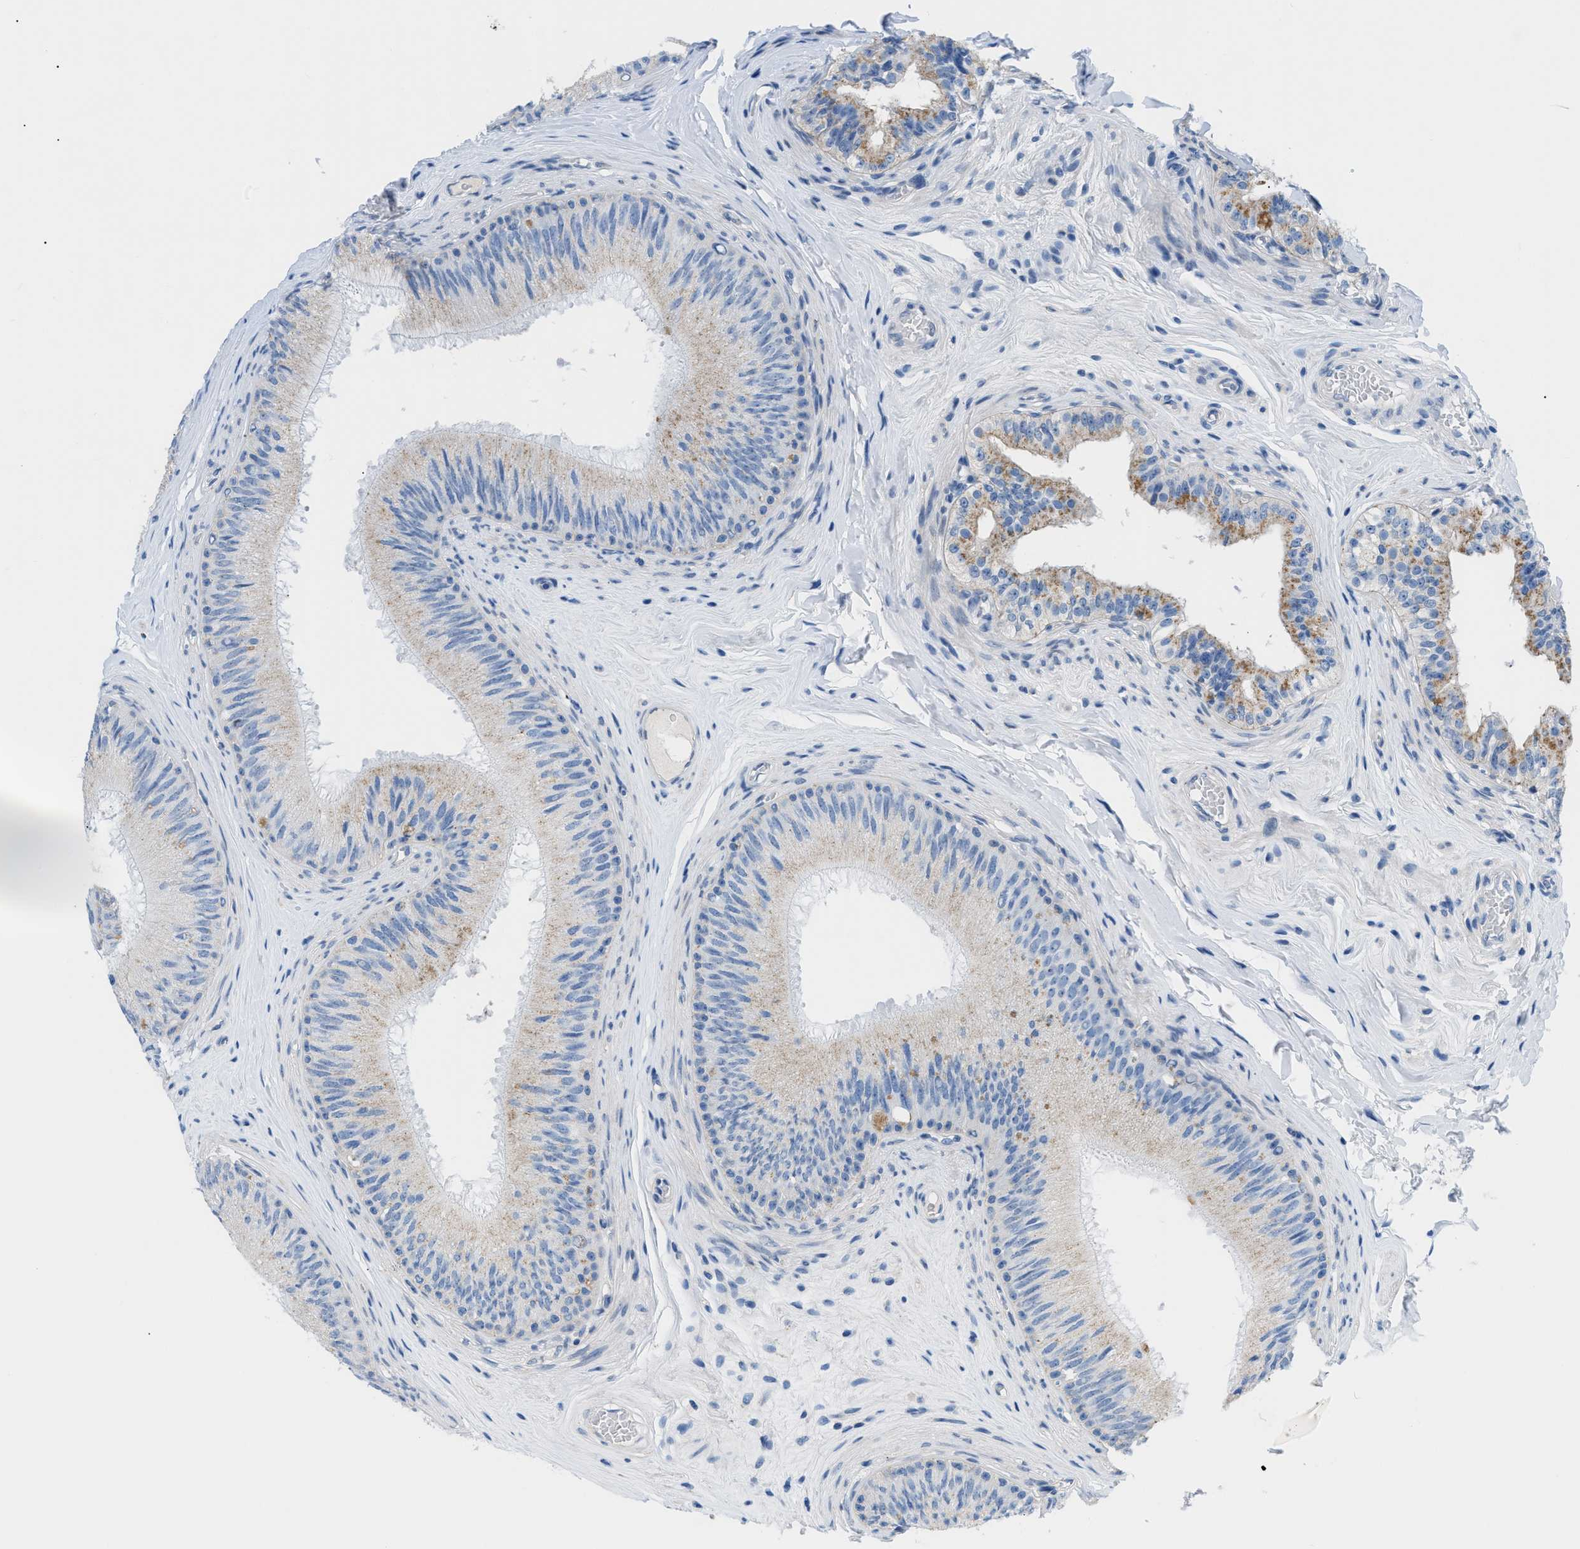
{"staining": {"intensity": "moderate", "quantity": "<25%", "location": "cytoplasmic/membranous"}, "tissue": "epididymis", "cell_type": "Glandular cells", "image_type": "normal", "snomed": [{"axis": "morphology", "description": "Normal tissue, NOS"}, {"axis": "topography", "description": "Testis"}, {"axis": "topography", "description": "Epididymis"}], "caption": "IHC (DAB) staining of benign epididymis shows moderate cytoplasmic/membranous protein positivity in approximately <25% of glandular cells.", "gene": "FDCSP", "patient": {"sex": "male", "age": 36}}